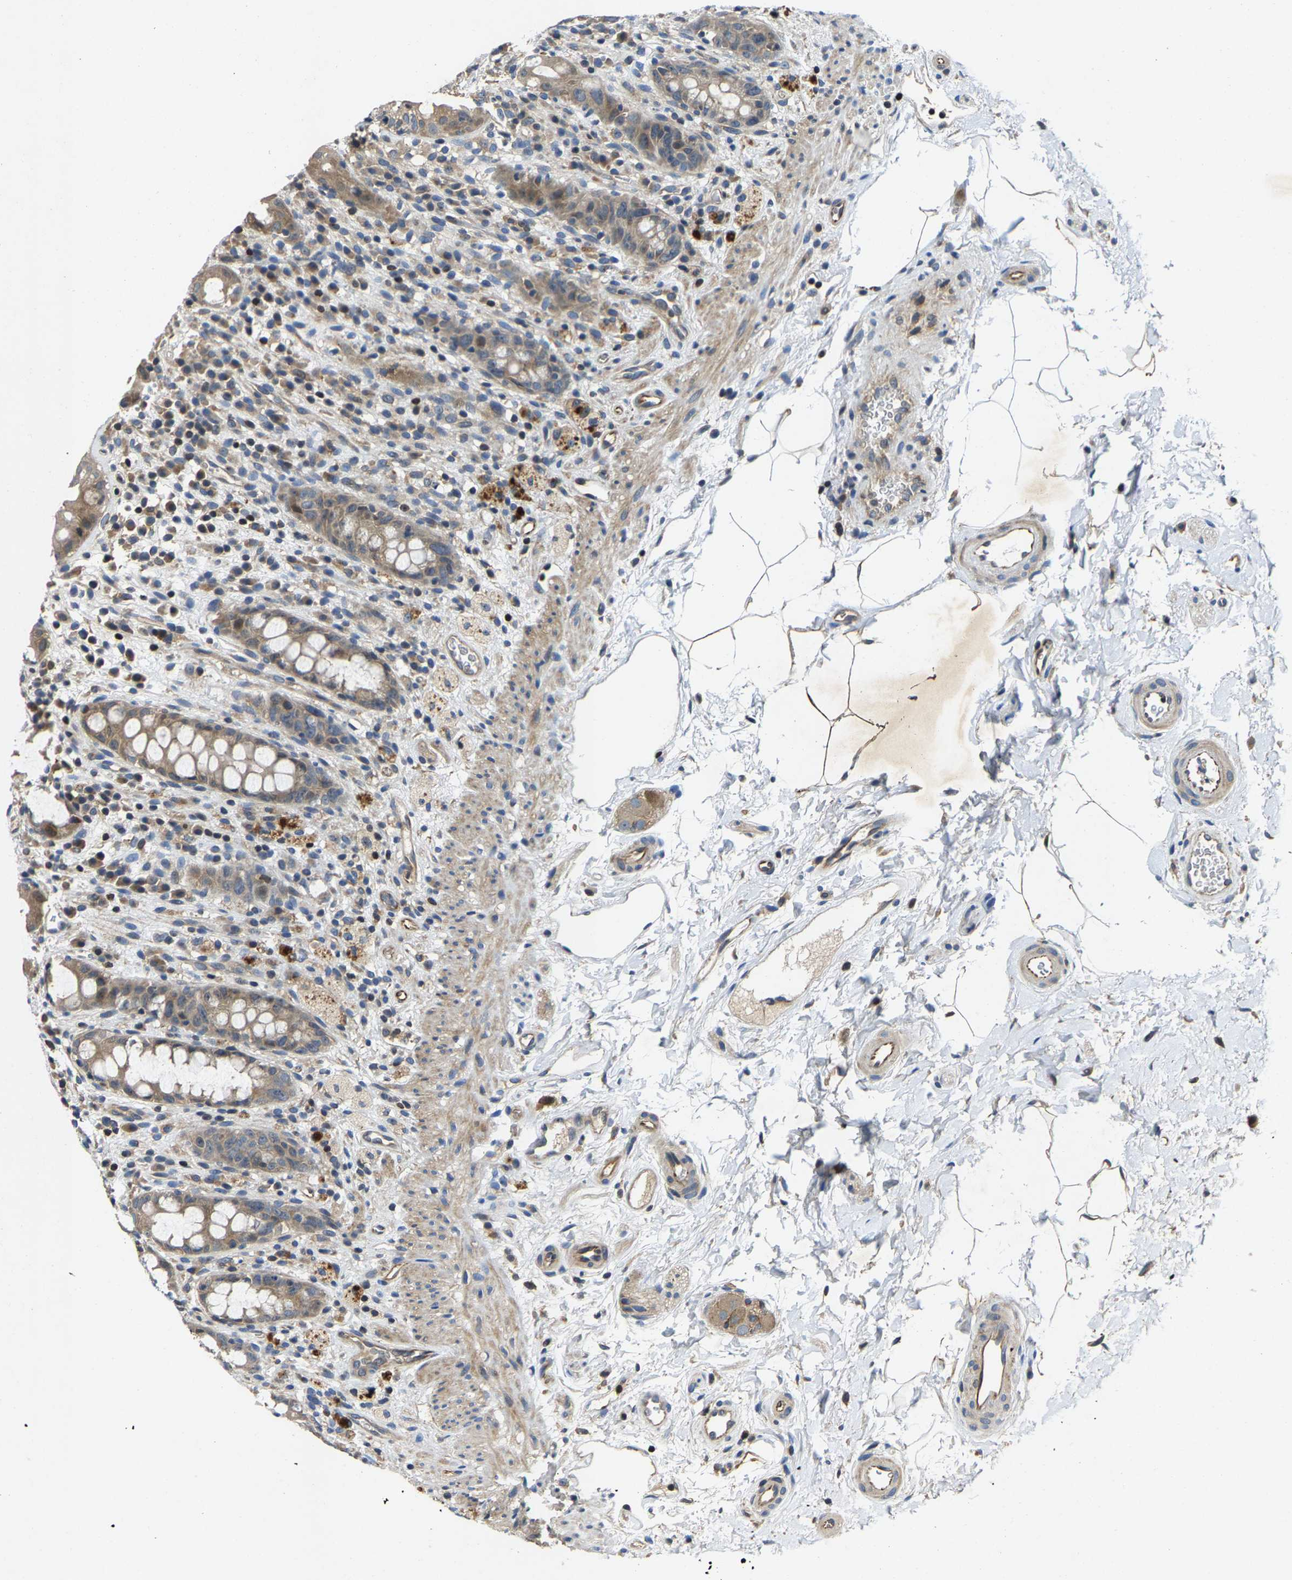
{"staining": {"intensity": "moderate", "quantity": ">75%", "location": "cytoplasmic/membranous"}, "tissue": "rectum", "cell_type": "Glandular cells", "image_type": "normal", "snomed": [{"axis": "morphology", "description": "Normal tissue, NOS"}, {"axis": "topography", "description": "Rectum"}], "caption": "Rectum stained for a protein demonstrates moderate cytoplasmic/membranous positivity in glandular cells. (Stains: DAB (3,3'-diaminobenzidine) in brown, nuclei in blue, Microscopy: brightfield microscopy at high magnification).", "gene": "AGBL3", "patient": {"sex": "male", "age": 44}}